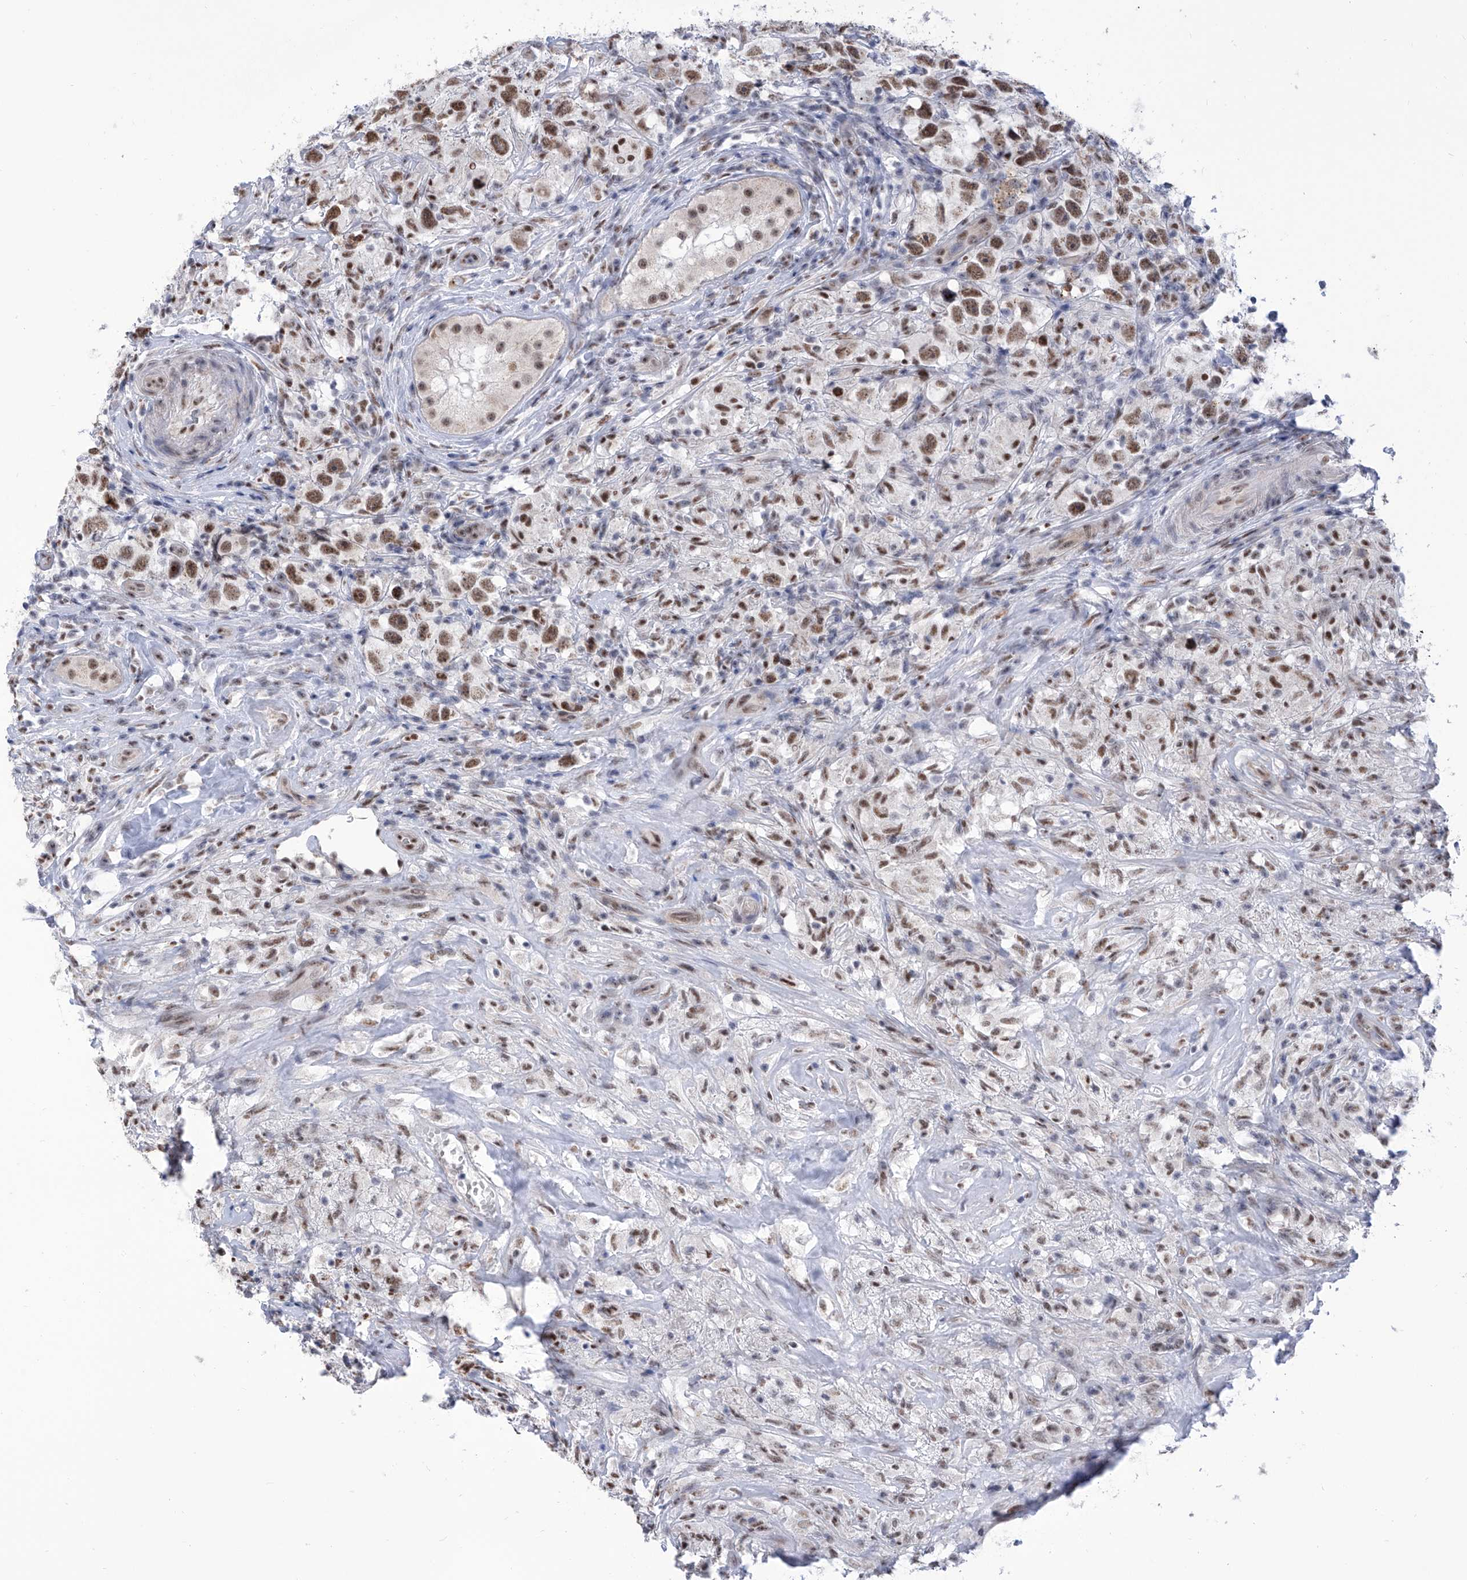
{"staining": {"intensity": "moderate", "quantity": ">75%", "location": "nuclear"}, "tissue": "testis cancer", "cell_type": "Tumor cells", "image_type": "cancer", "snomed": [{"axis": "morphology", "description": "Seminoma, NOS"}, {"axis": "topography", "description": "Testis"}], "caption": "Moderate nuclear protein staining is seen in about >75% of tumor cells in testis seminoma. (DAB (3,3'-diaminobenzidine) IHC, brown staining for protein, blue staining for nuclei).", "gene": "SART1", "patient": {"sex": "male", "age": 49}}